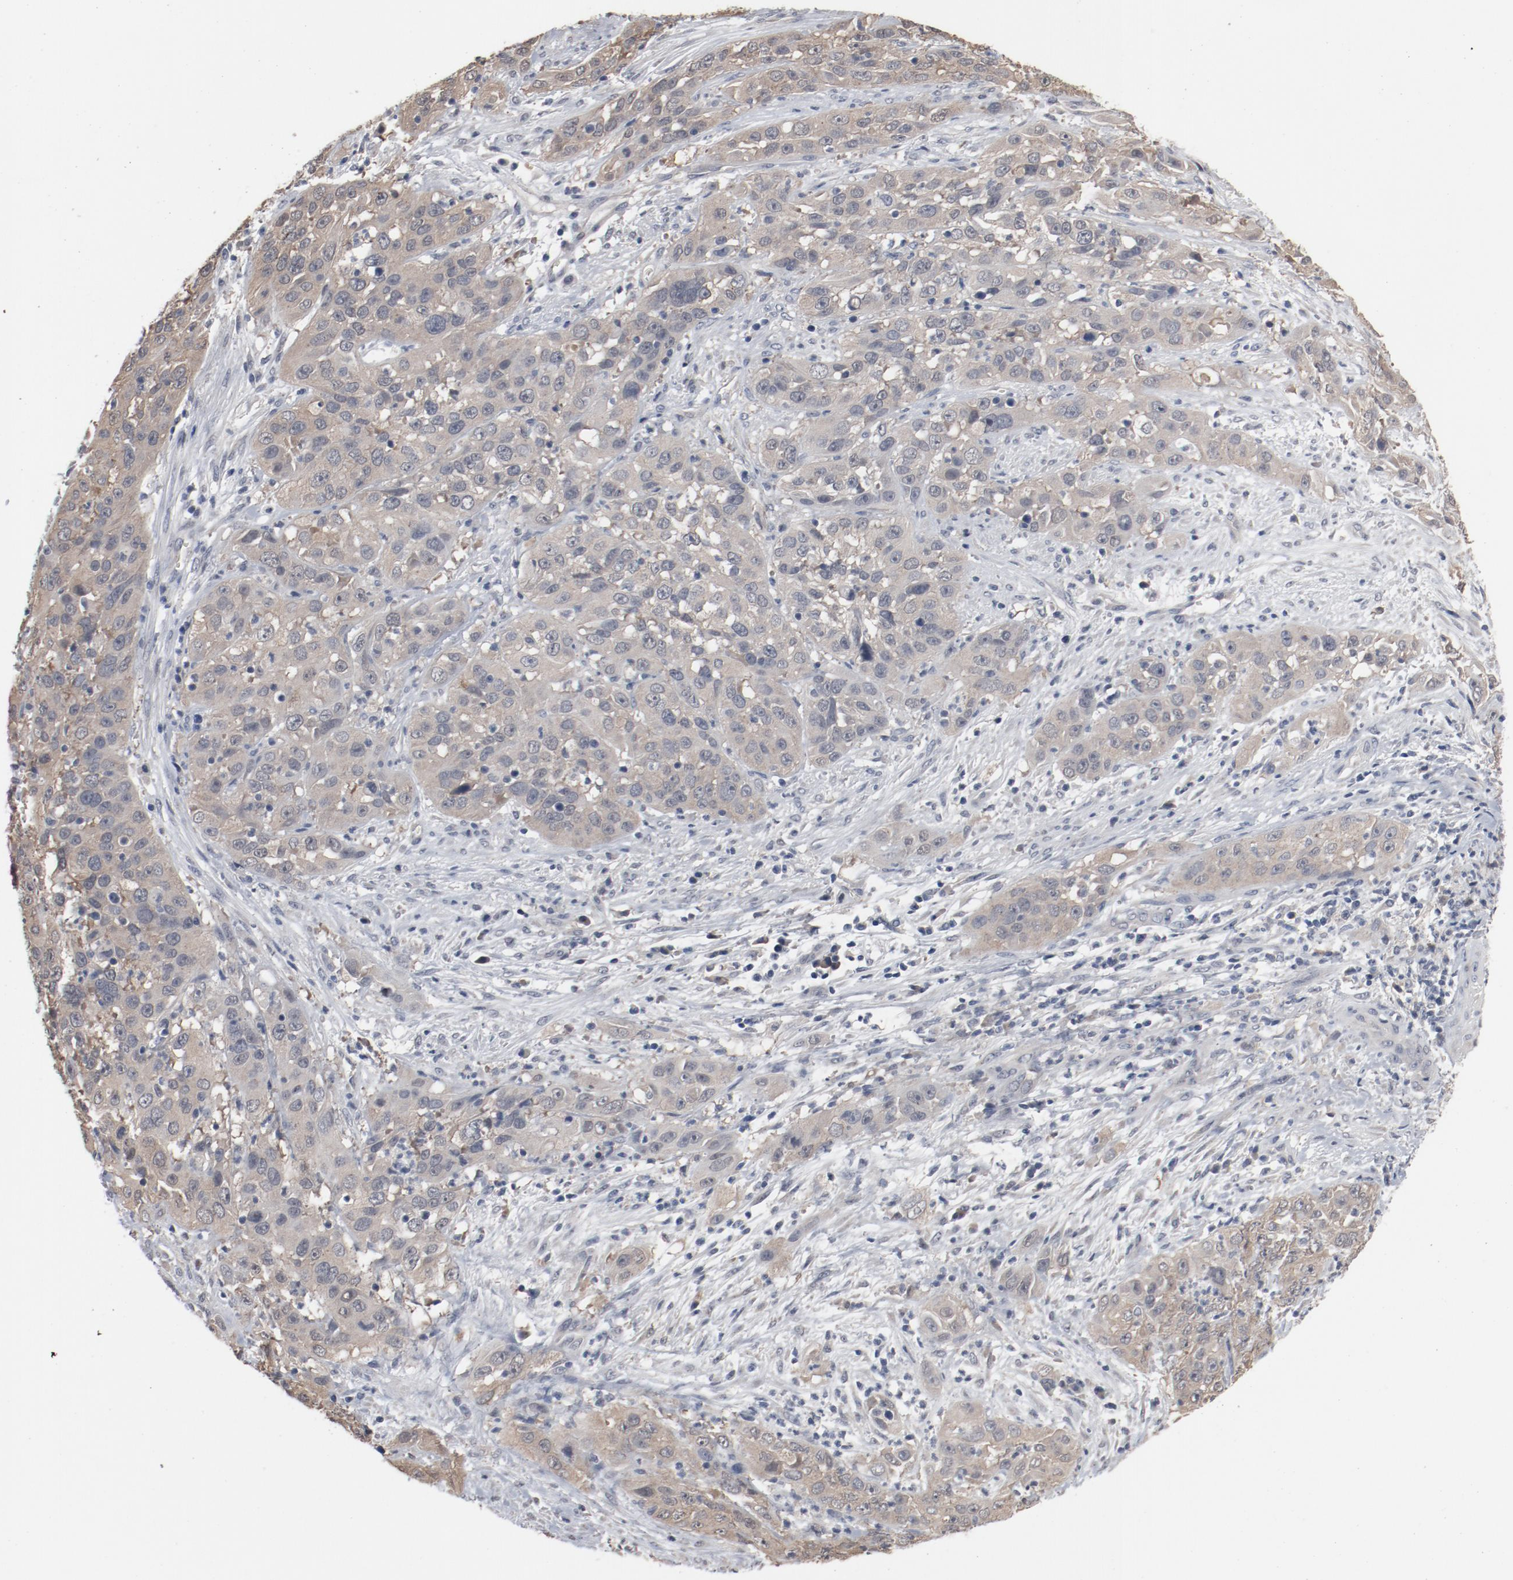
{"staining": {"intensity": "weak", "quantity": ">75%", "location": "cytoplasmic/membranous"}, "tissue": "cervical cancer", "cell_type": "Tumor cells", "image_type": "cancer", "snomed": [{"axis": "morphology", "description": "Squamous cell carcinoma, NOS"}, {"axis": "topography", "description": "Cervix"}], "caption": "This is a photomicrograph of immunohistochemistry staining of squamous cell carcinoma (cervical), which shows weak expression in the cytoplasmic/membranous of tumor cells.", "gene": "DNAL4", "patient": {"sex": "female", "age": 32}}